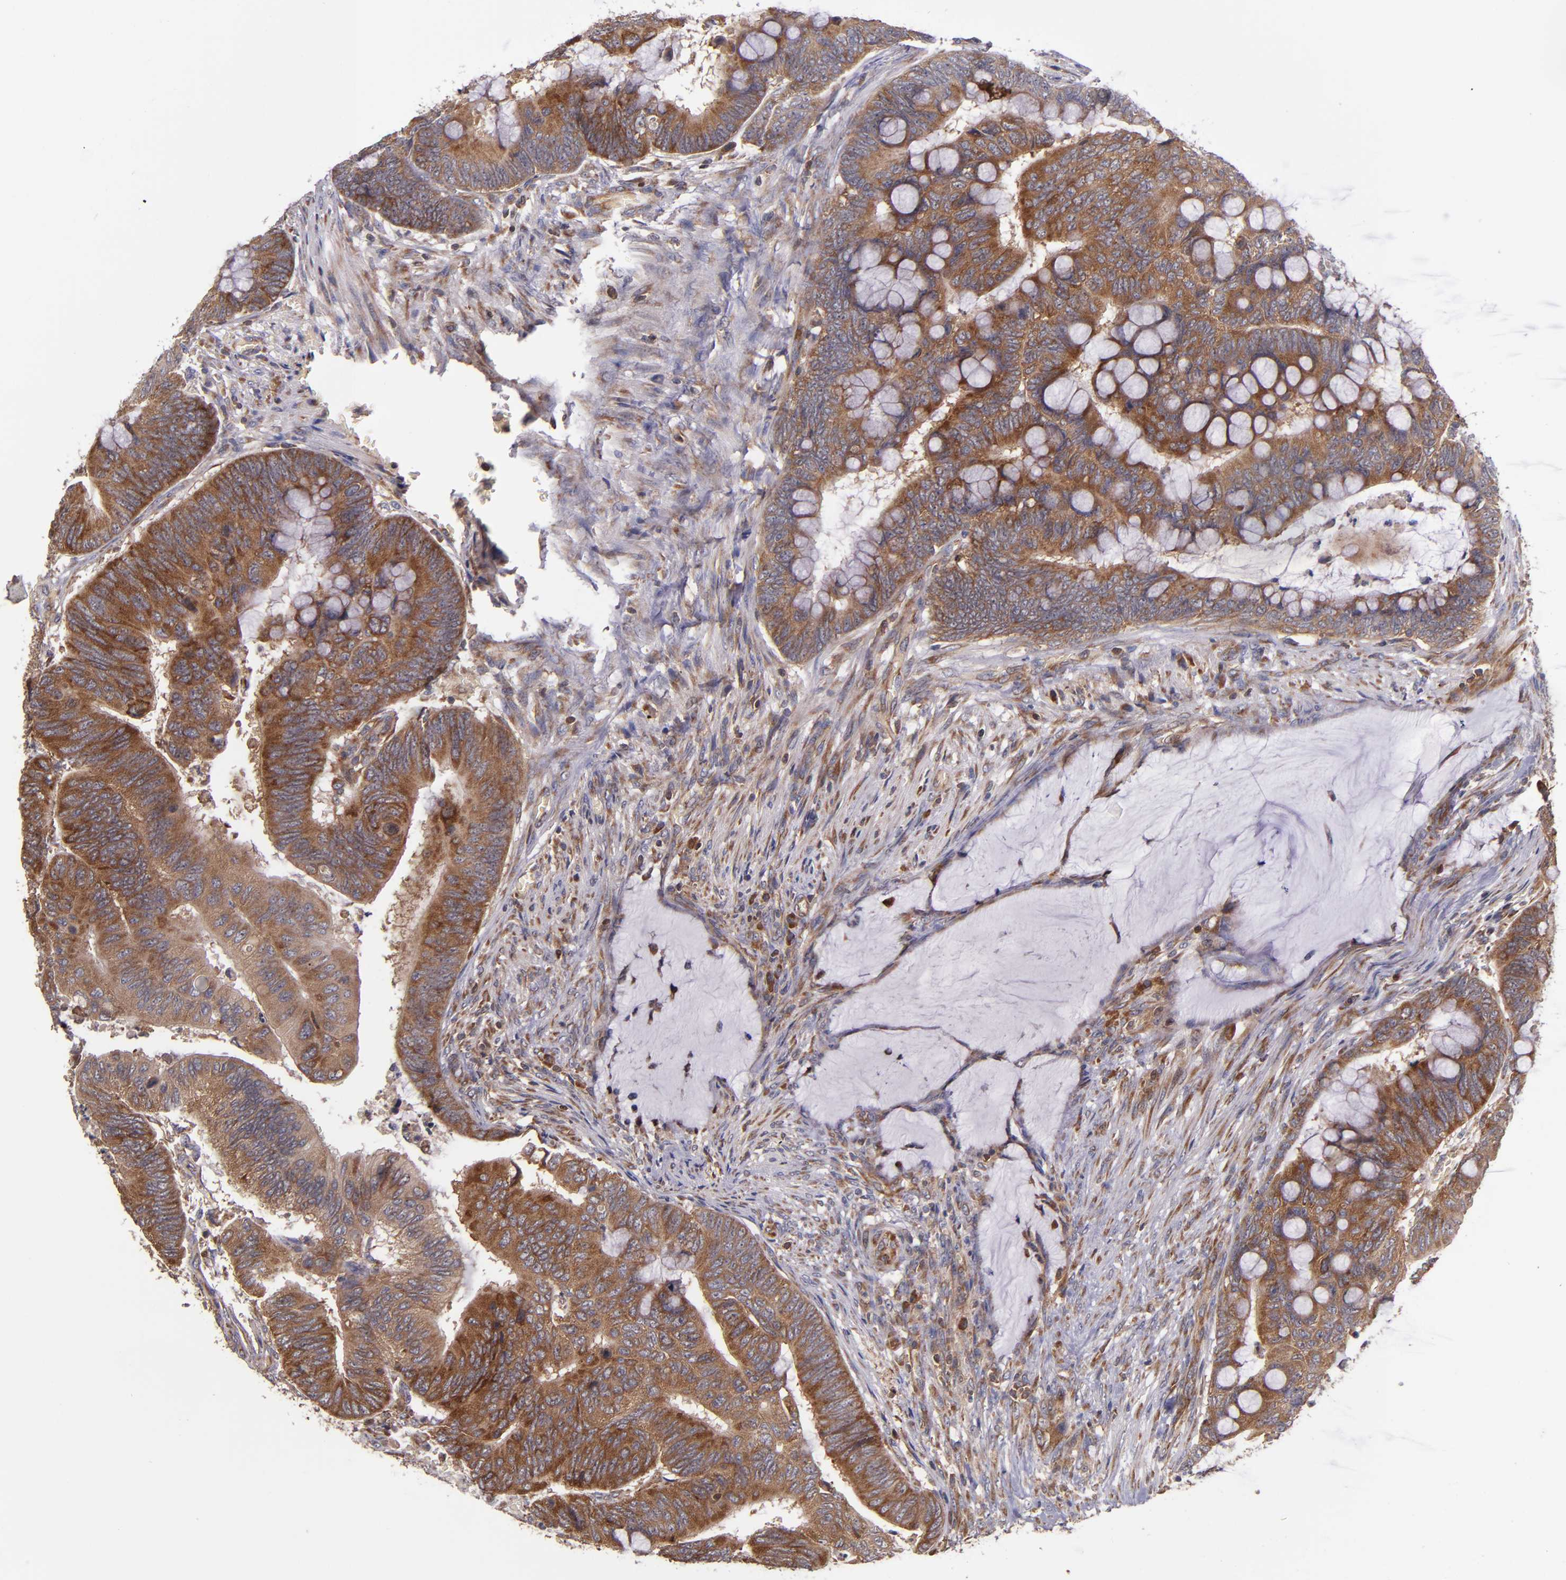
{"staining": {"intensity": "strong", "quantity": ">75%", "location": "cytoplasmic/membranous"}, "tissue": "colorectal cancer", "cell_type": "Tumor cells", "image_type": "cancer", "snomed": [{"axis": "morphology", "description": "Normal tissue, NOS"}, {"axis": "morphology", "description": "Adenocarcinoma, NOS"}, {"axis": "topography", "description": "Rectum"}], "caption": "Protein analysis of colorectal adenocarcinoma tissue demonstrates strong cytoplasmic/membranous staining in approximately >75% of tumor cells.", "gene": "EIF4ENIF1", "patient": {"sex": "male", "age": 92}}